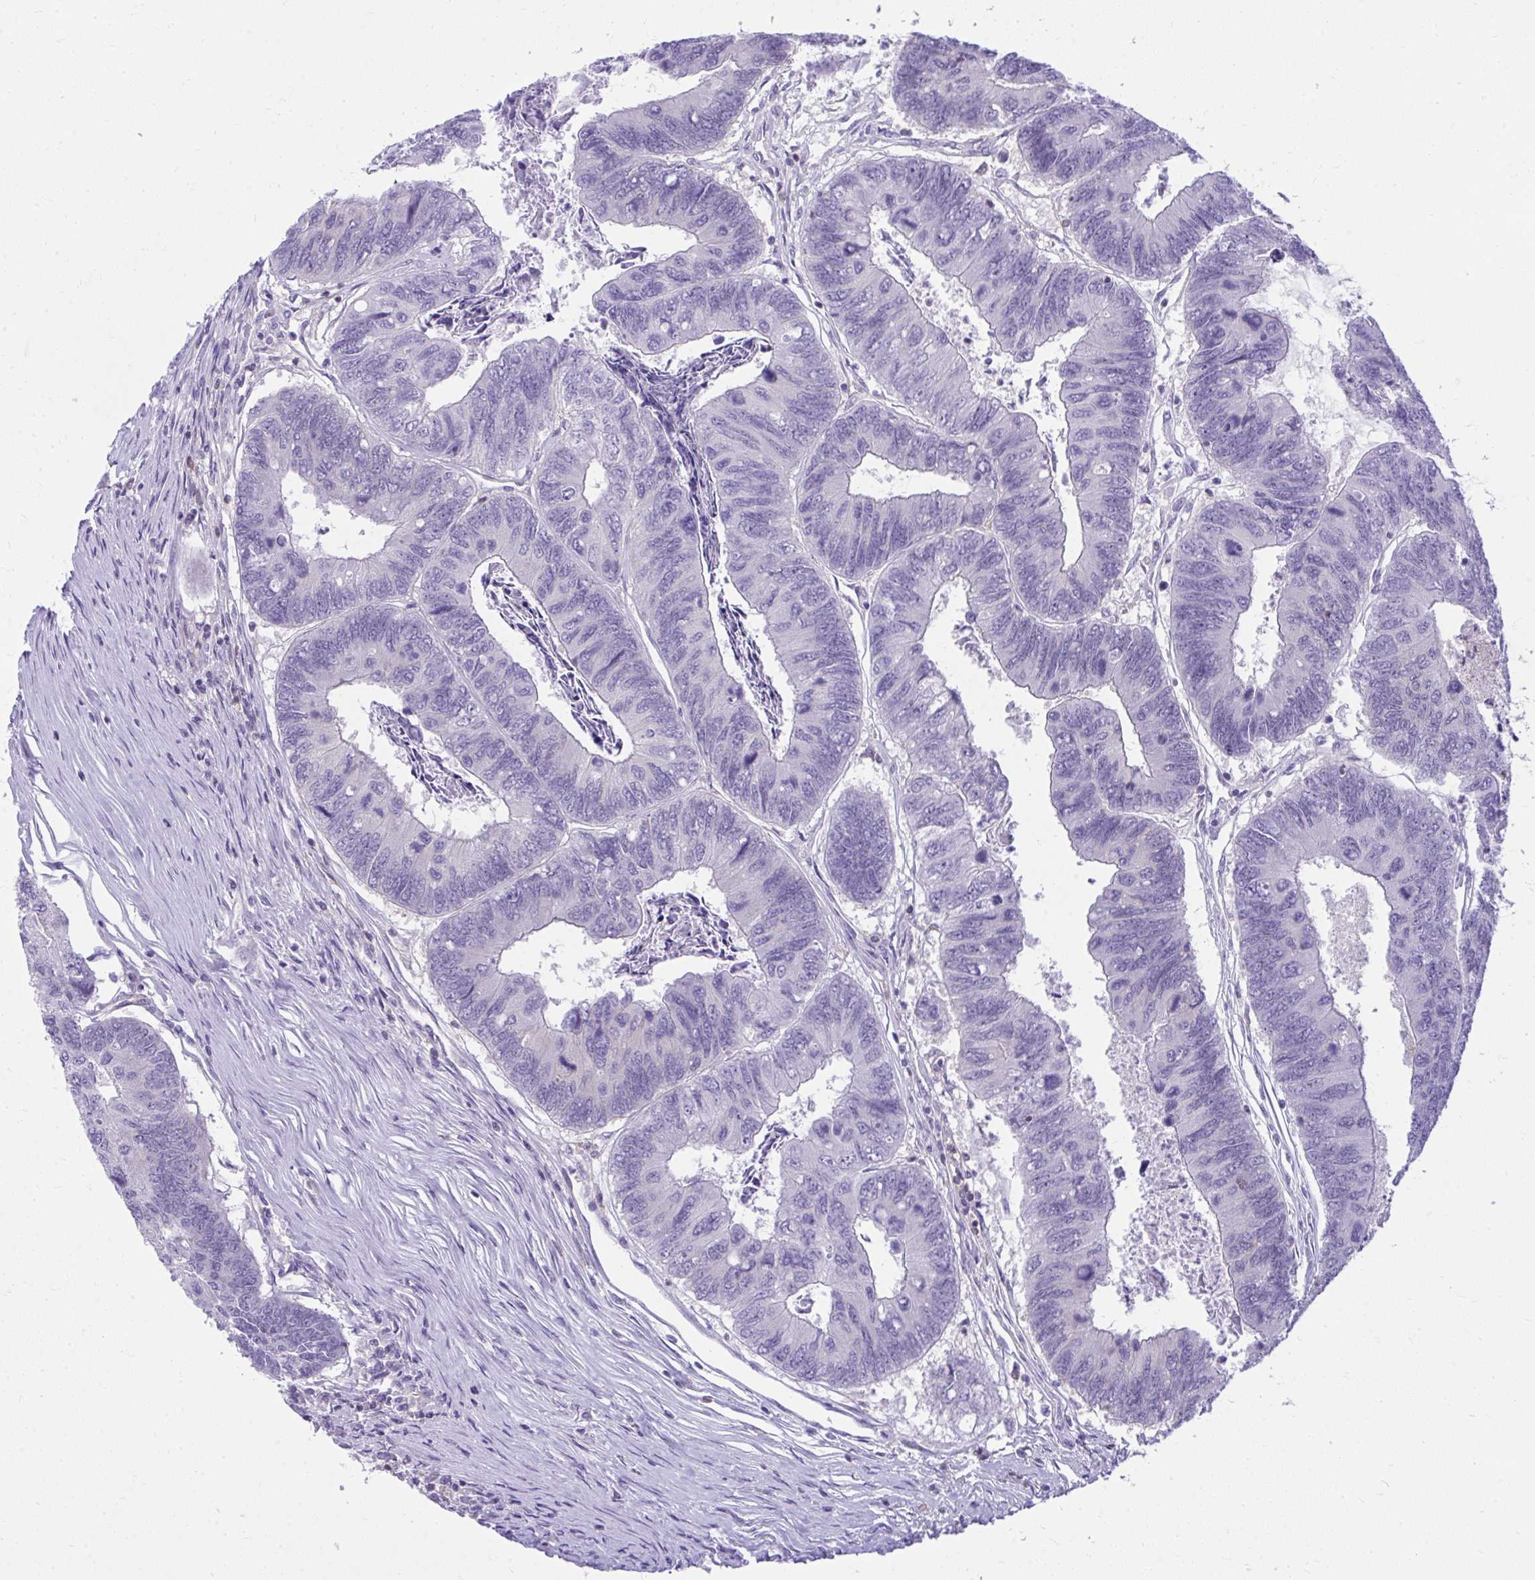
{"staining": {"intensity": "negative", "quantity": "none", "location": "none"}, "tissue": "colorectal cancer", "cell_type": "Tumor cells", "image_type": "cancer", "snomed": [{"axis": "morphology", "description": "Adenocarcinoma, NOS"}, {"axis": "topography", "description": "Colon"}], "caption": "A micrograph of colorectal cancer stained for a protein reveals no brown staining in tumor cells.", "gene": "GPRIN3", "patient": {"sex": "female", "age": 67}}